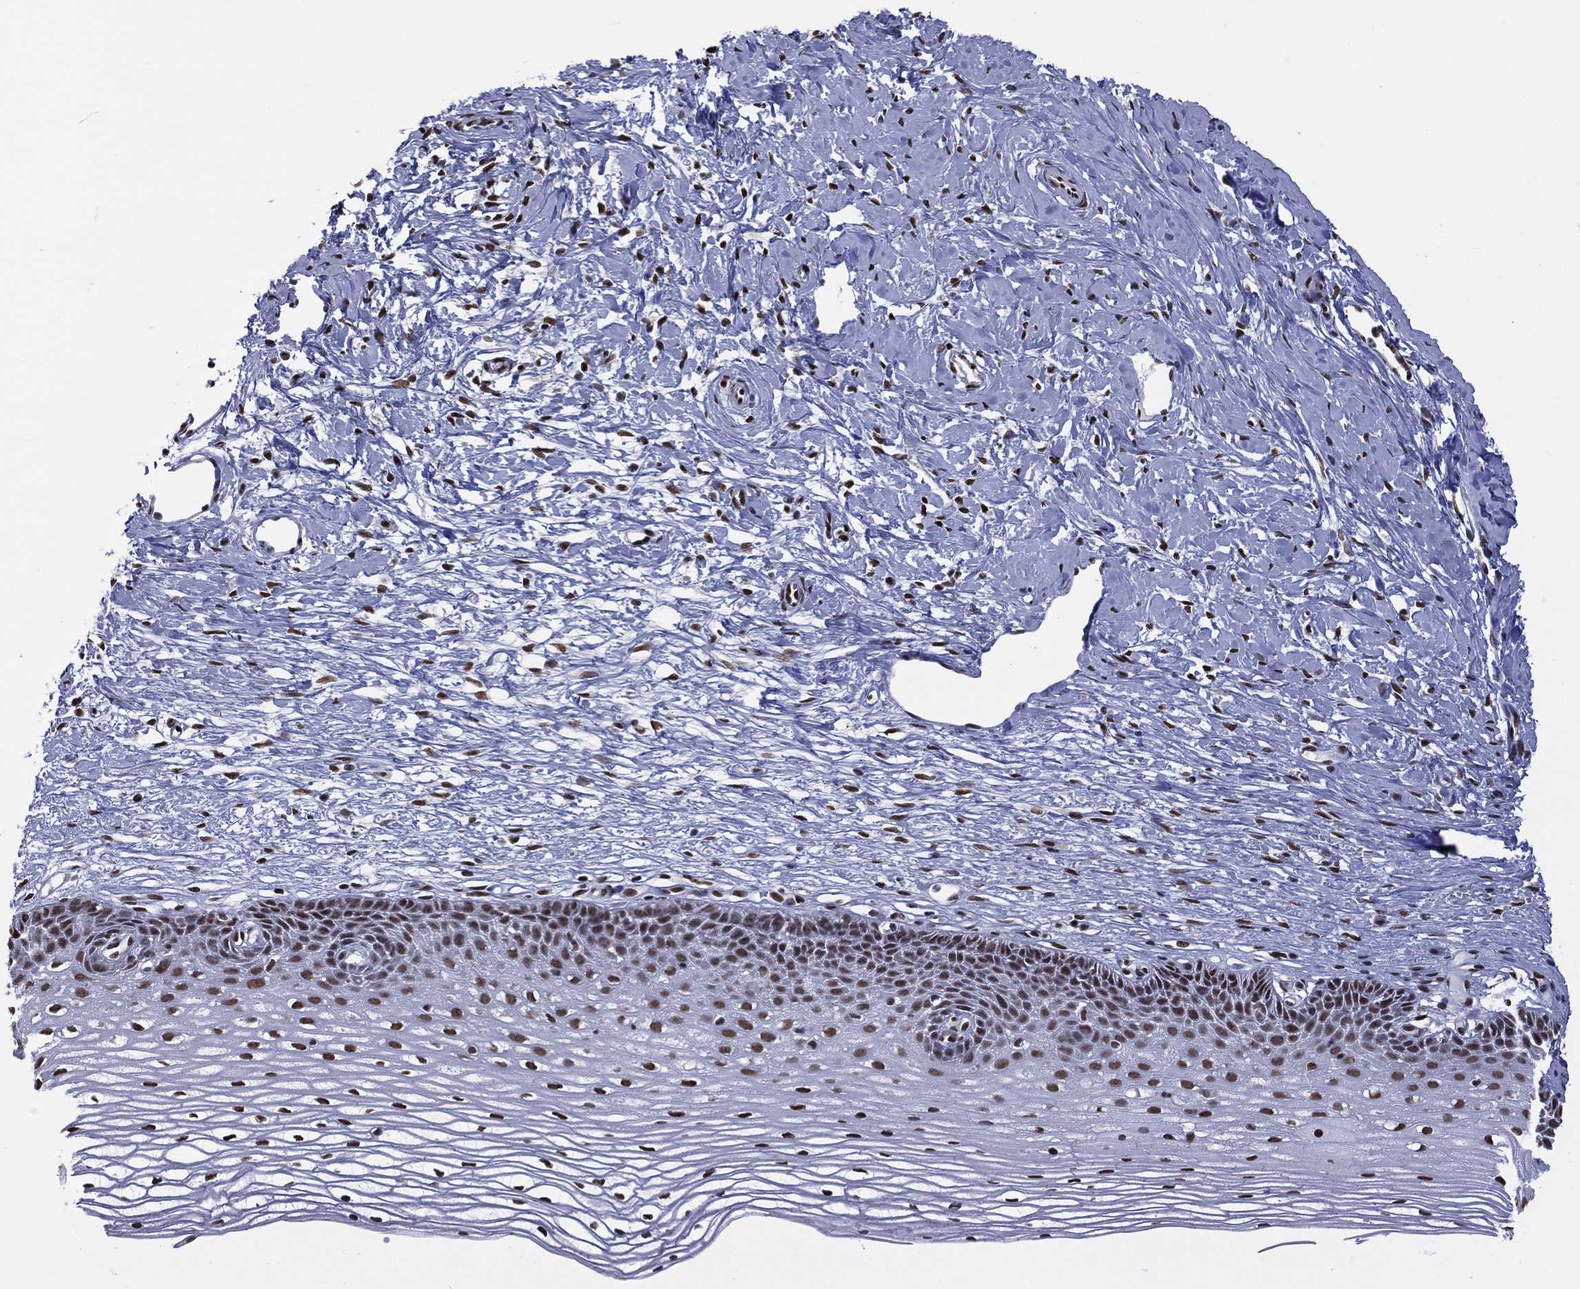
{"staining": {"intensity": "negative", "quantity": "none", "location": "none"}, "tissue": "cervix", "cell_type": "Glandular cells", "image_type": "normal", "snomed": [{"axis": "morphology", "description": "Normal tissue, NOS"}, {"axis": "topography", "description": "Cervix"}], "caption": "Immunohistochemistry of benign human cervix shows no expression in glandular cells. (Brightfield microscopy of DAB (3,3'-diaminobenzidine) immunohistochemistry (IHC) at high magnification).", "gene": "ZNF7", "patient": {"sex": "female", "age": 40}}